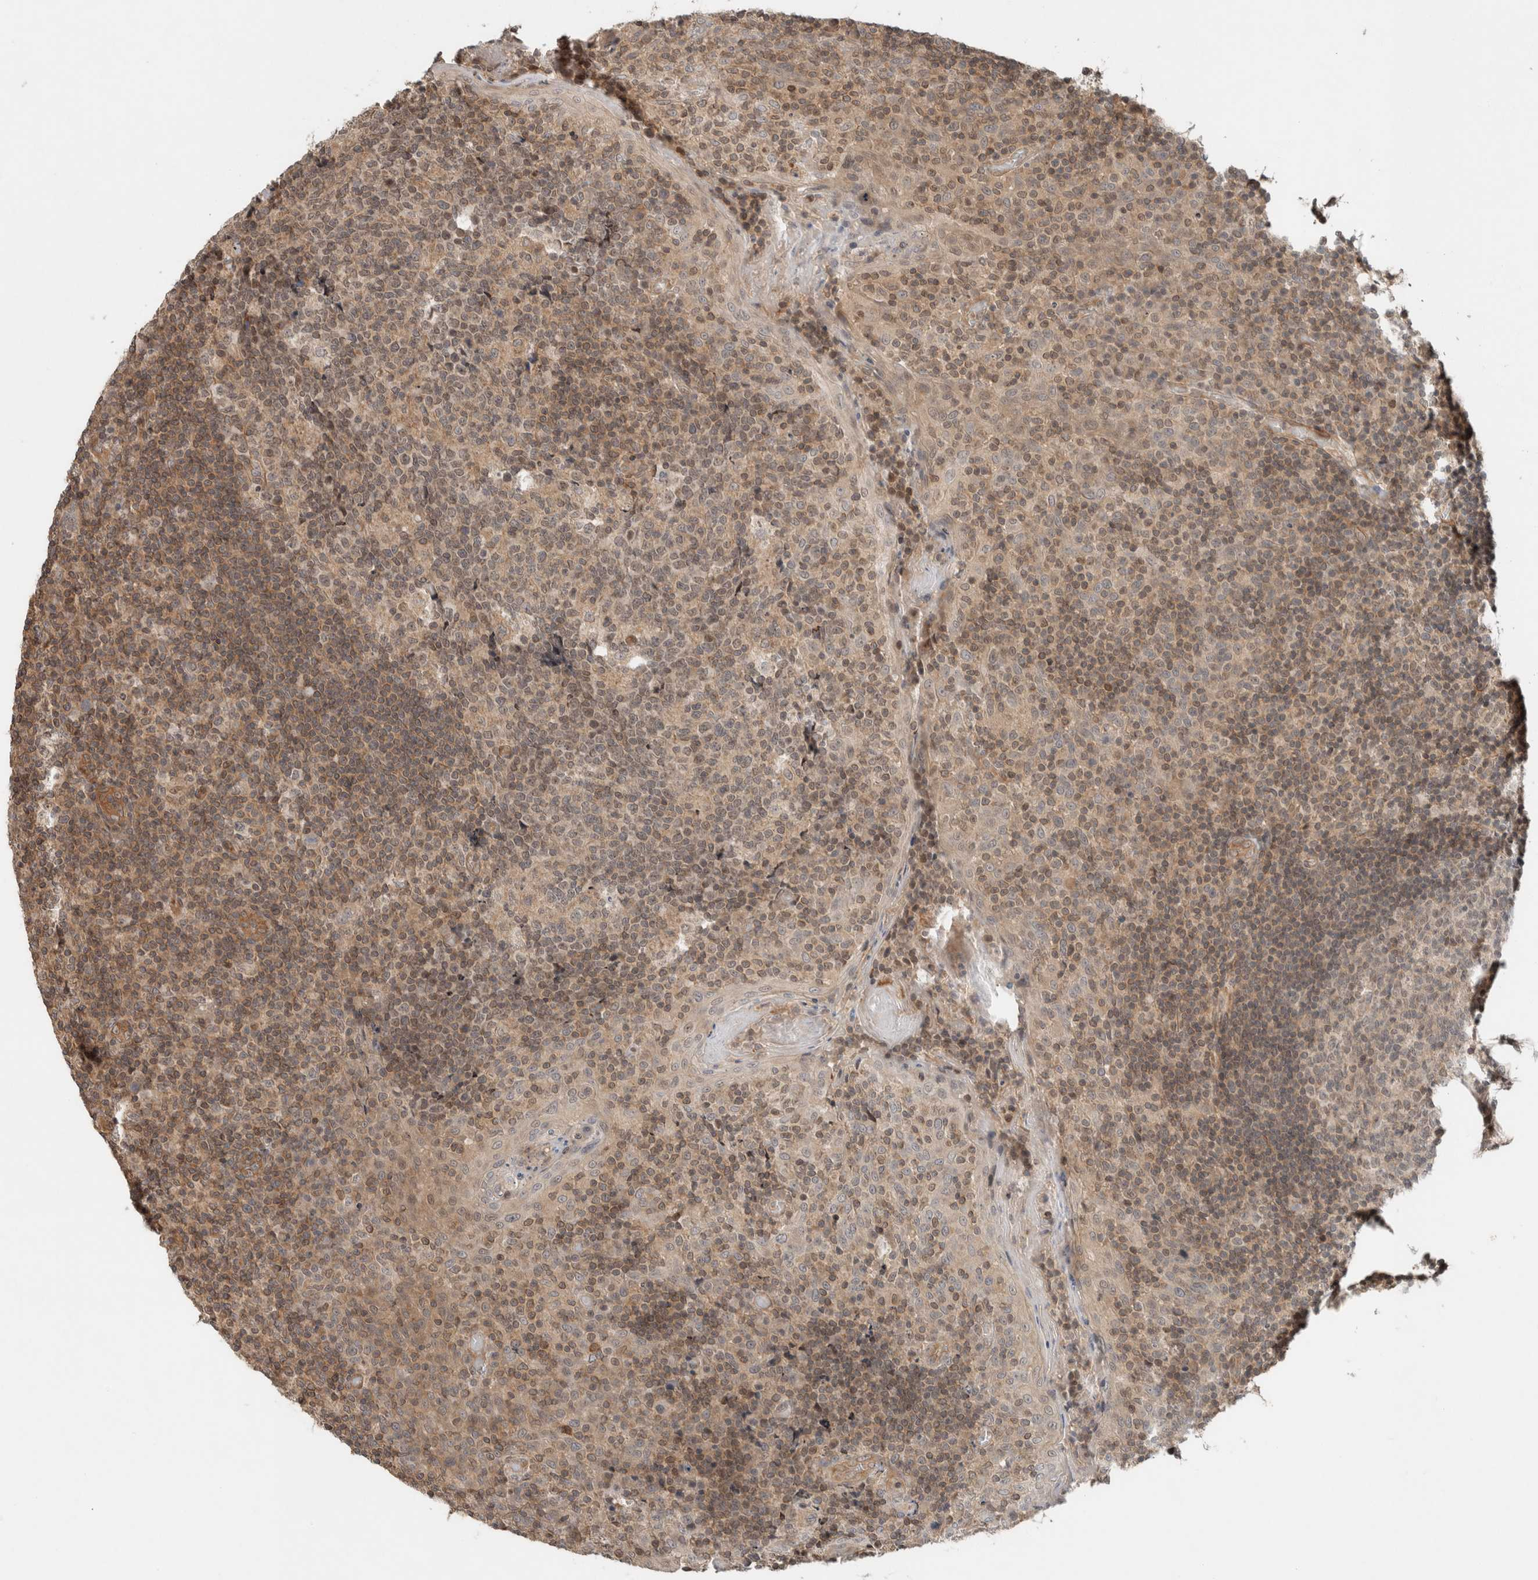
{"staining": {"intensity": "weak", "quantity": "<25%", "location": "nuclear"}, "tissue": "tonsil", "cell_type": "Germinal center cells", "image_type": "normal", "snomed": [{"axis": "morphology", "description": "Normal tissue, NOS"}, {"axis": "topography", "description": "Tonsil"}], "caption": "Human tonsil stained for a protein using IHC exhibits no staining in germinal center cells.", "gene": "CAAP1", "patient": {"sex": "female", "age": 19}}